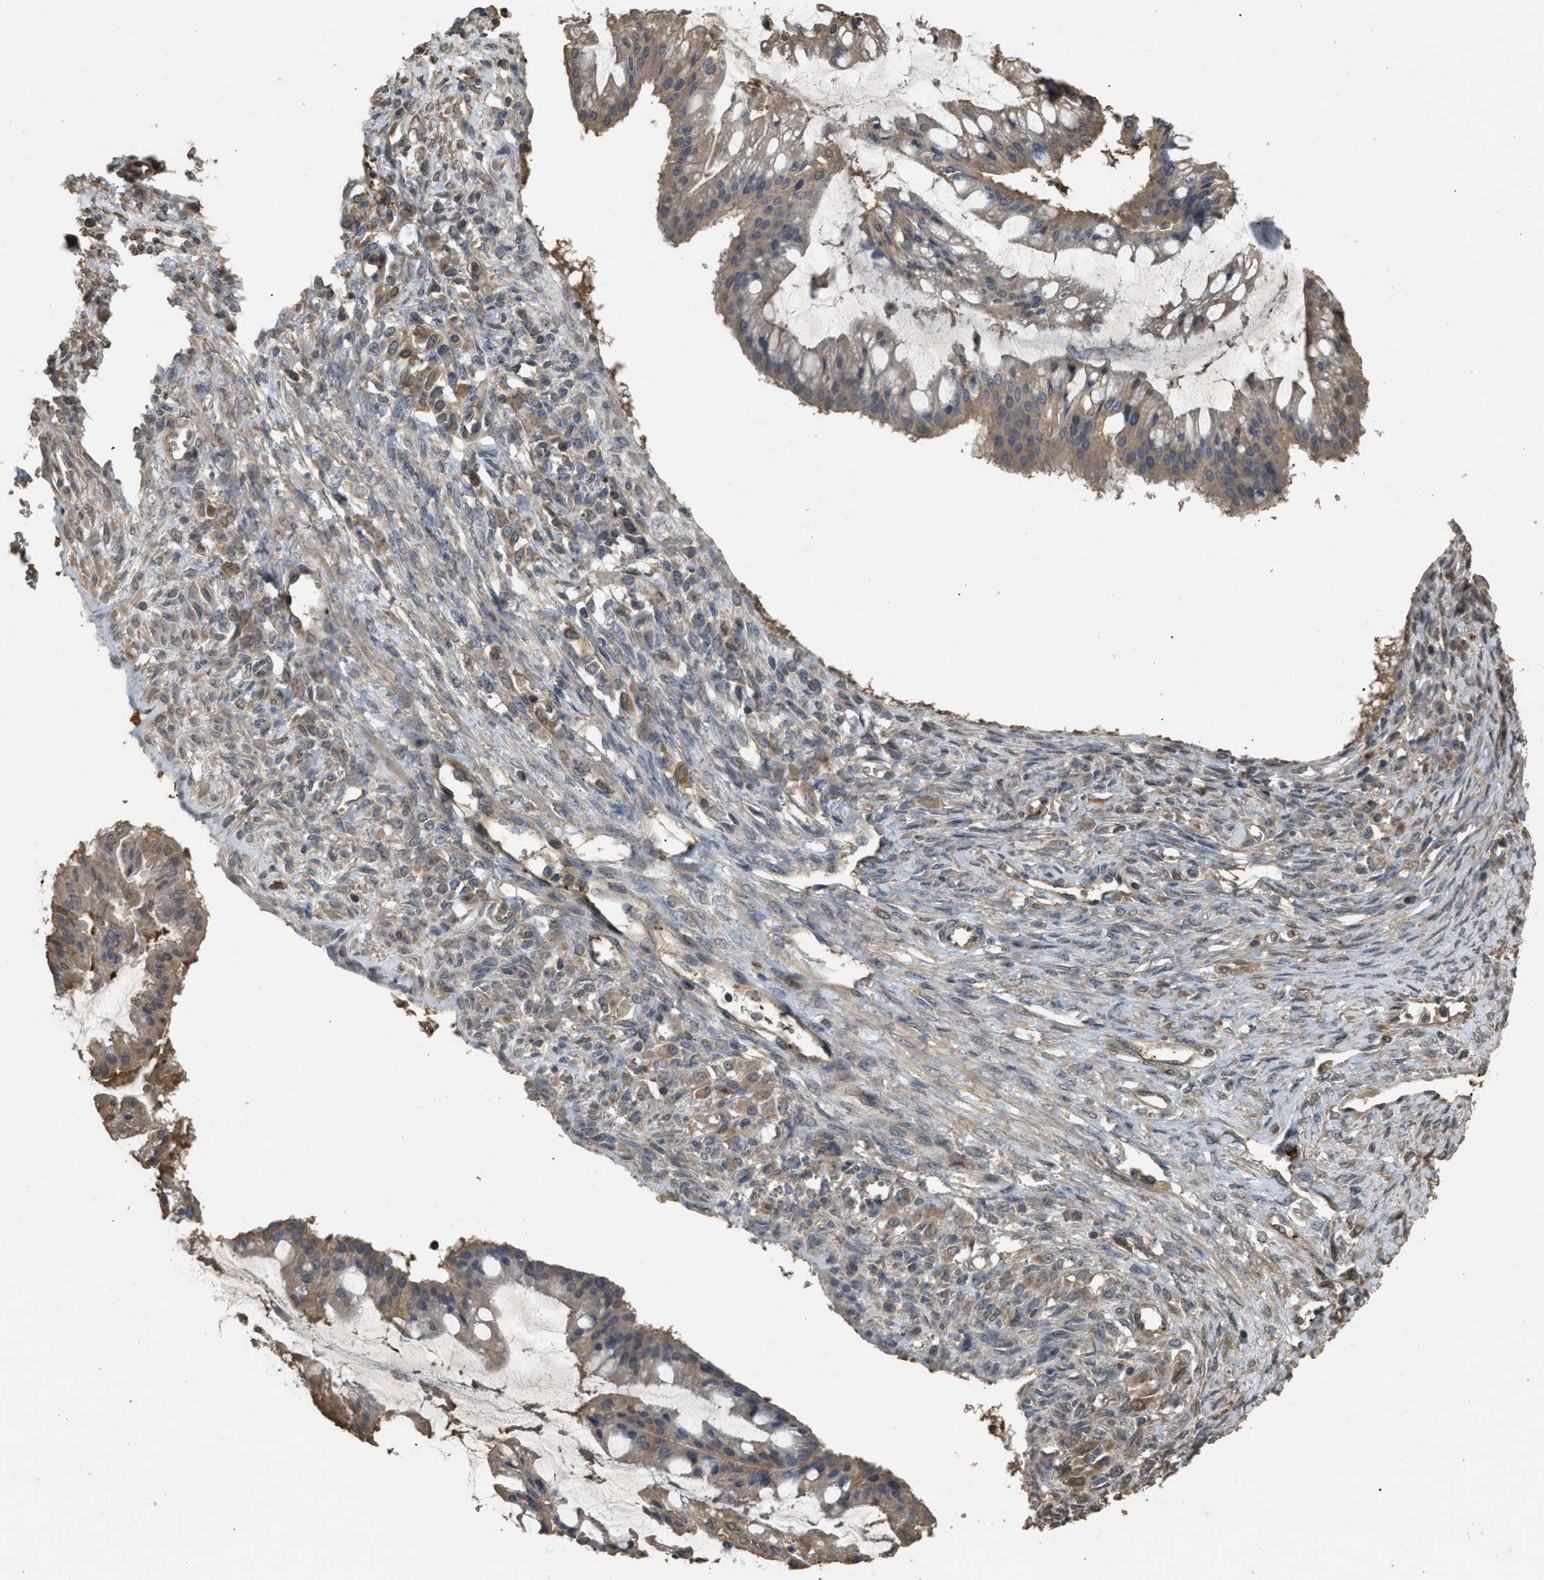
{"staining": {"intensity": "weak", "quantity": ">75%", "location": "cytoplasmic/membranous"}, "tissue": "ovarian cancer", "cell_type": "Tumor cells", "image_type": "cancer", "snomed": [{"axis": "morphology", "description": "Cystadenocarcinoma, mucinous, NOS"}, {"axis": "topography", "description": "Ovary"}], "caption": "A histopathology image of human ovarian mucinous cystadenocarcinoma stained for a protein displays weak cytoplasmic/membranous brown staining in tumor cells.", "gene": "ARHGDIA", "patient": {"sex": "female", "age": 73}}